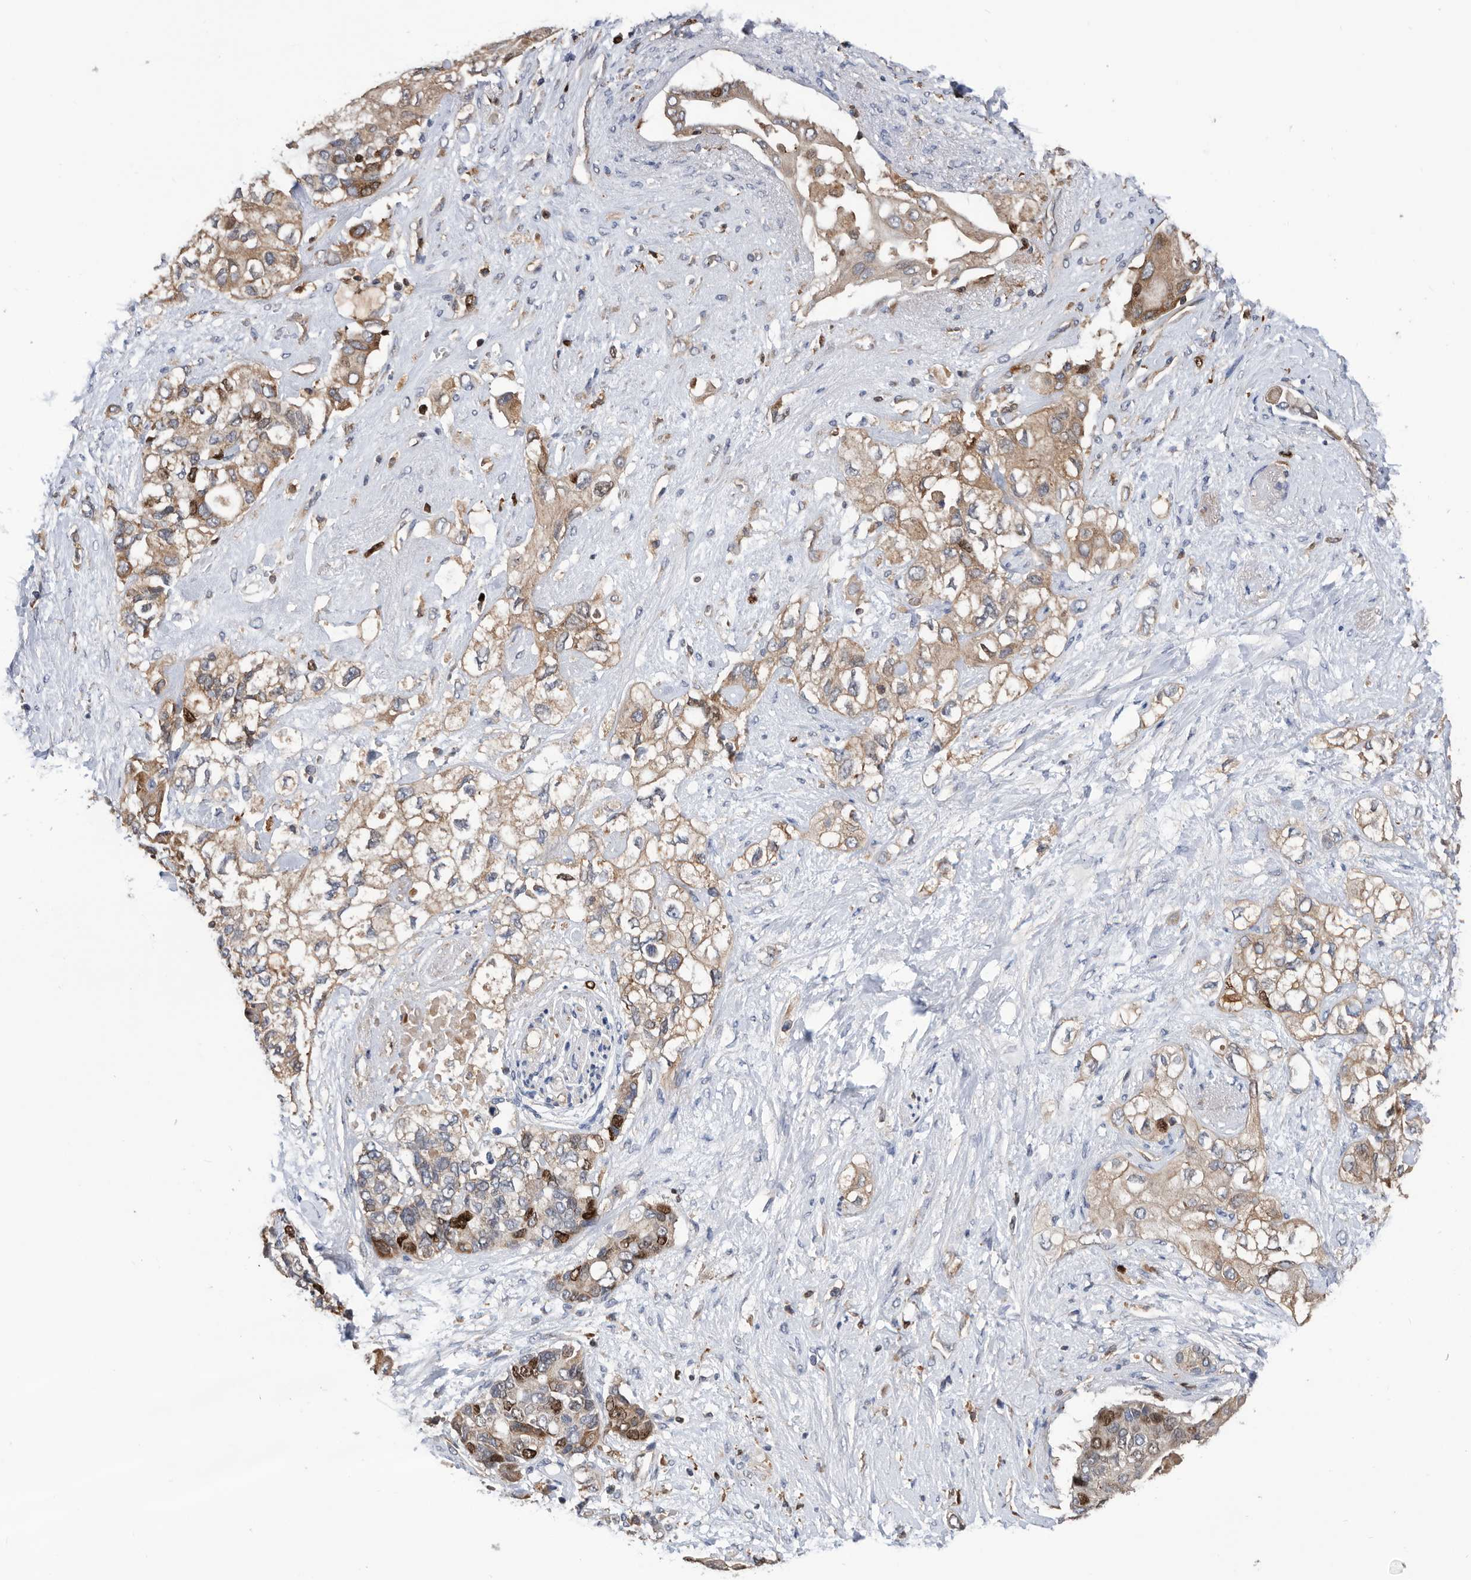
{"staining": {"intensity": "strong", "quantity": "25%-75%", "location": "cytoplasmic/membranous,nuclear"}, "tissue": "pancreatic cancer", "cell_type": "Tumor cells", "image_type": "cancer", "snomed": [{"axis": "morphology", "description": "Adenocarcinoma, NOS"}, {"axis": "topography", "description": "Pancreas"}], "caption": "This is a photomicrograph of immunohistochemistry (IHC) staining of pancreatic adenocarcinoma, which shows strong staining in the cytoplasmic/membranous and nuclear of tumor cells.", "gene": "ATAD2", "patient": {"sex": "female", "age": 56}}